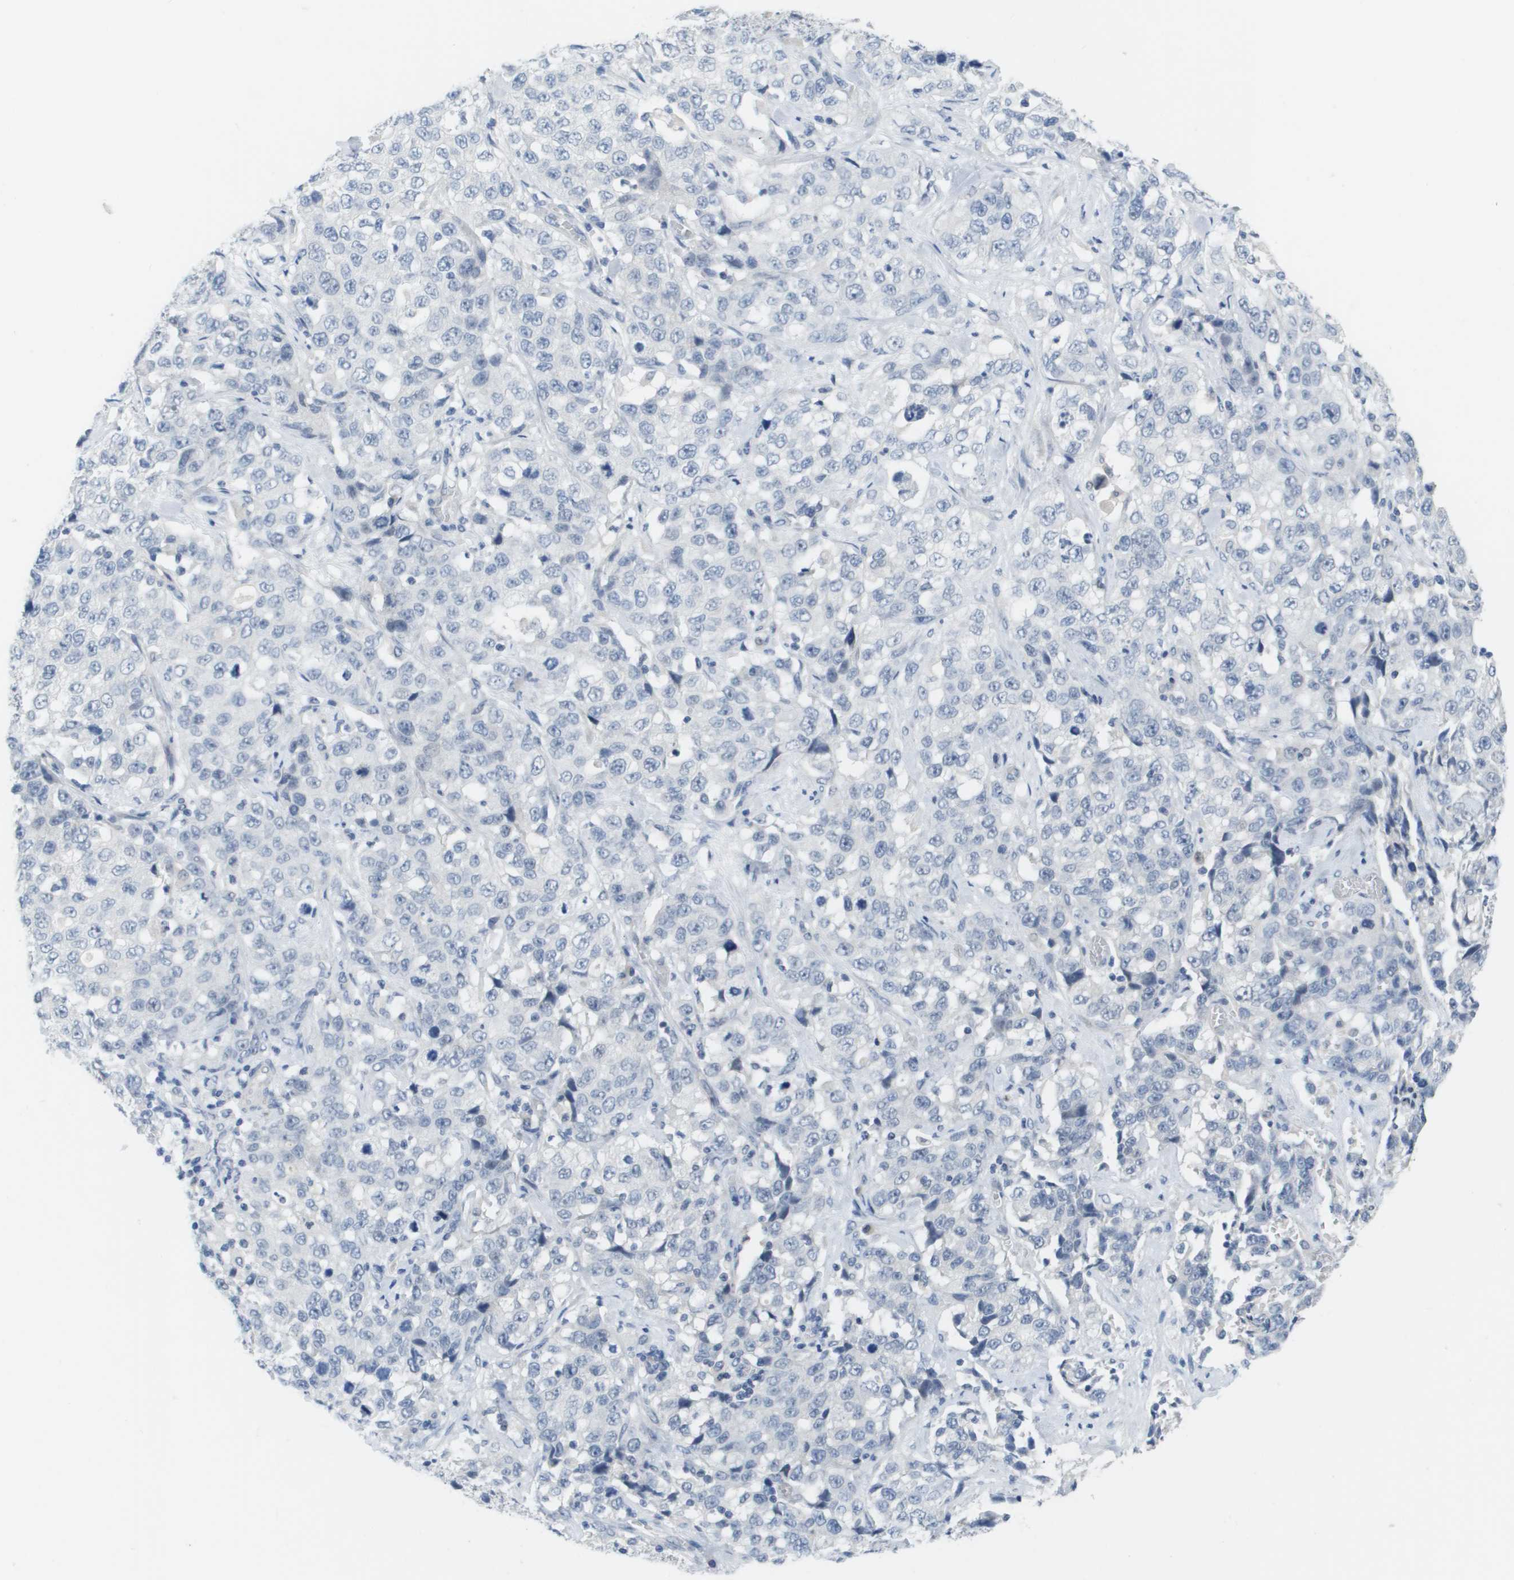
{"staining": {"intensity": "negative", "quantity": "none", "location": "none"}, "tissue": "stomach cancer", "cell_type": "Tumor cells", "image_type": "cancer", "snomed": [{"axis": "morphology", "description": "Normal tissue, NOS"}, {"axis": "morphology", "description": "Adenocarcinoma, NOS"}, {"axis": "topography", "description": "Stomach"}], "caption": "There is no significant positivity in tumor cells of adenocarcinoma (stomach). (IHC, brightfield microscopy, high magnification).", "gene": "PDE4A", "patient": {"sex": "male", "age": 48}}